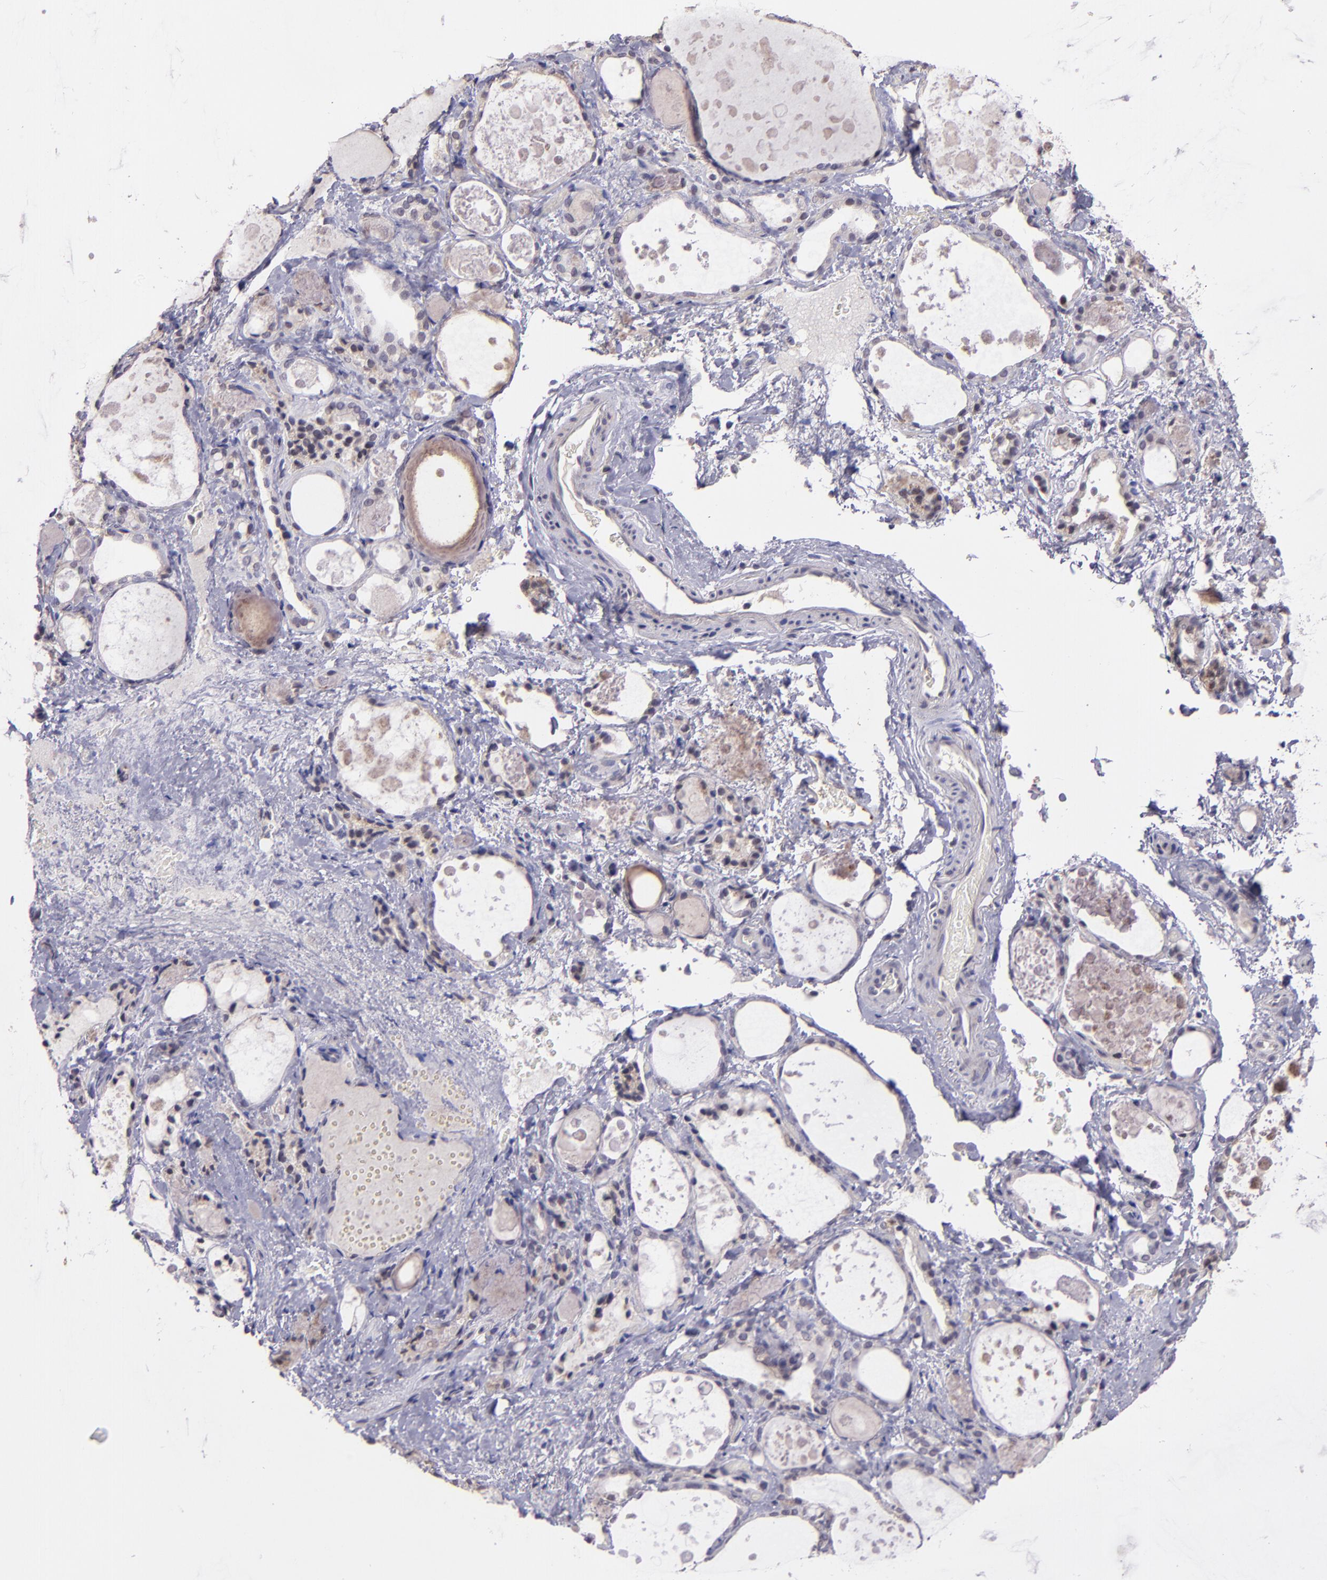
{"staining": {"intensity": "negative", "quantity": "none", "location": "none"}, "tissue": "thyroid gland", "cell_type": "Glandular cells", "image_type": "normal", "snomed": [{"axis": "morphology", "description": "Normal tissue, NOS"}, {"axis": "topography", "description": "Thyroid gland"}], "caption": "DAB immunohistochemical staining of benign thyroid gland demonstrates no significant expression in glandular cells.", "gene": "TAF7L", "patient": {"sex": "female", "age": 75}}